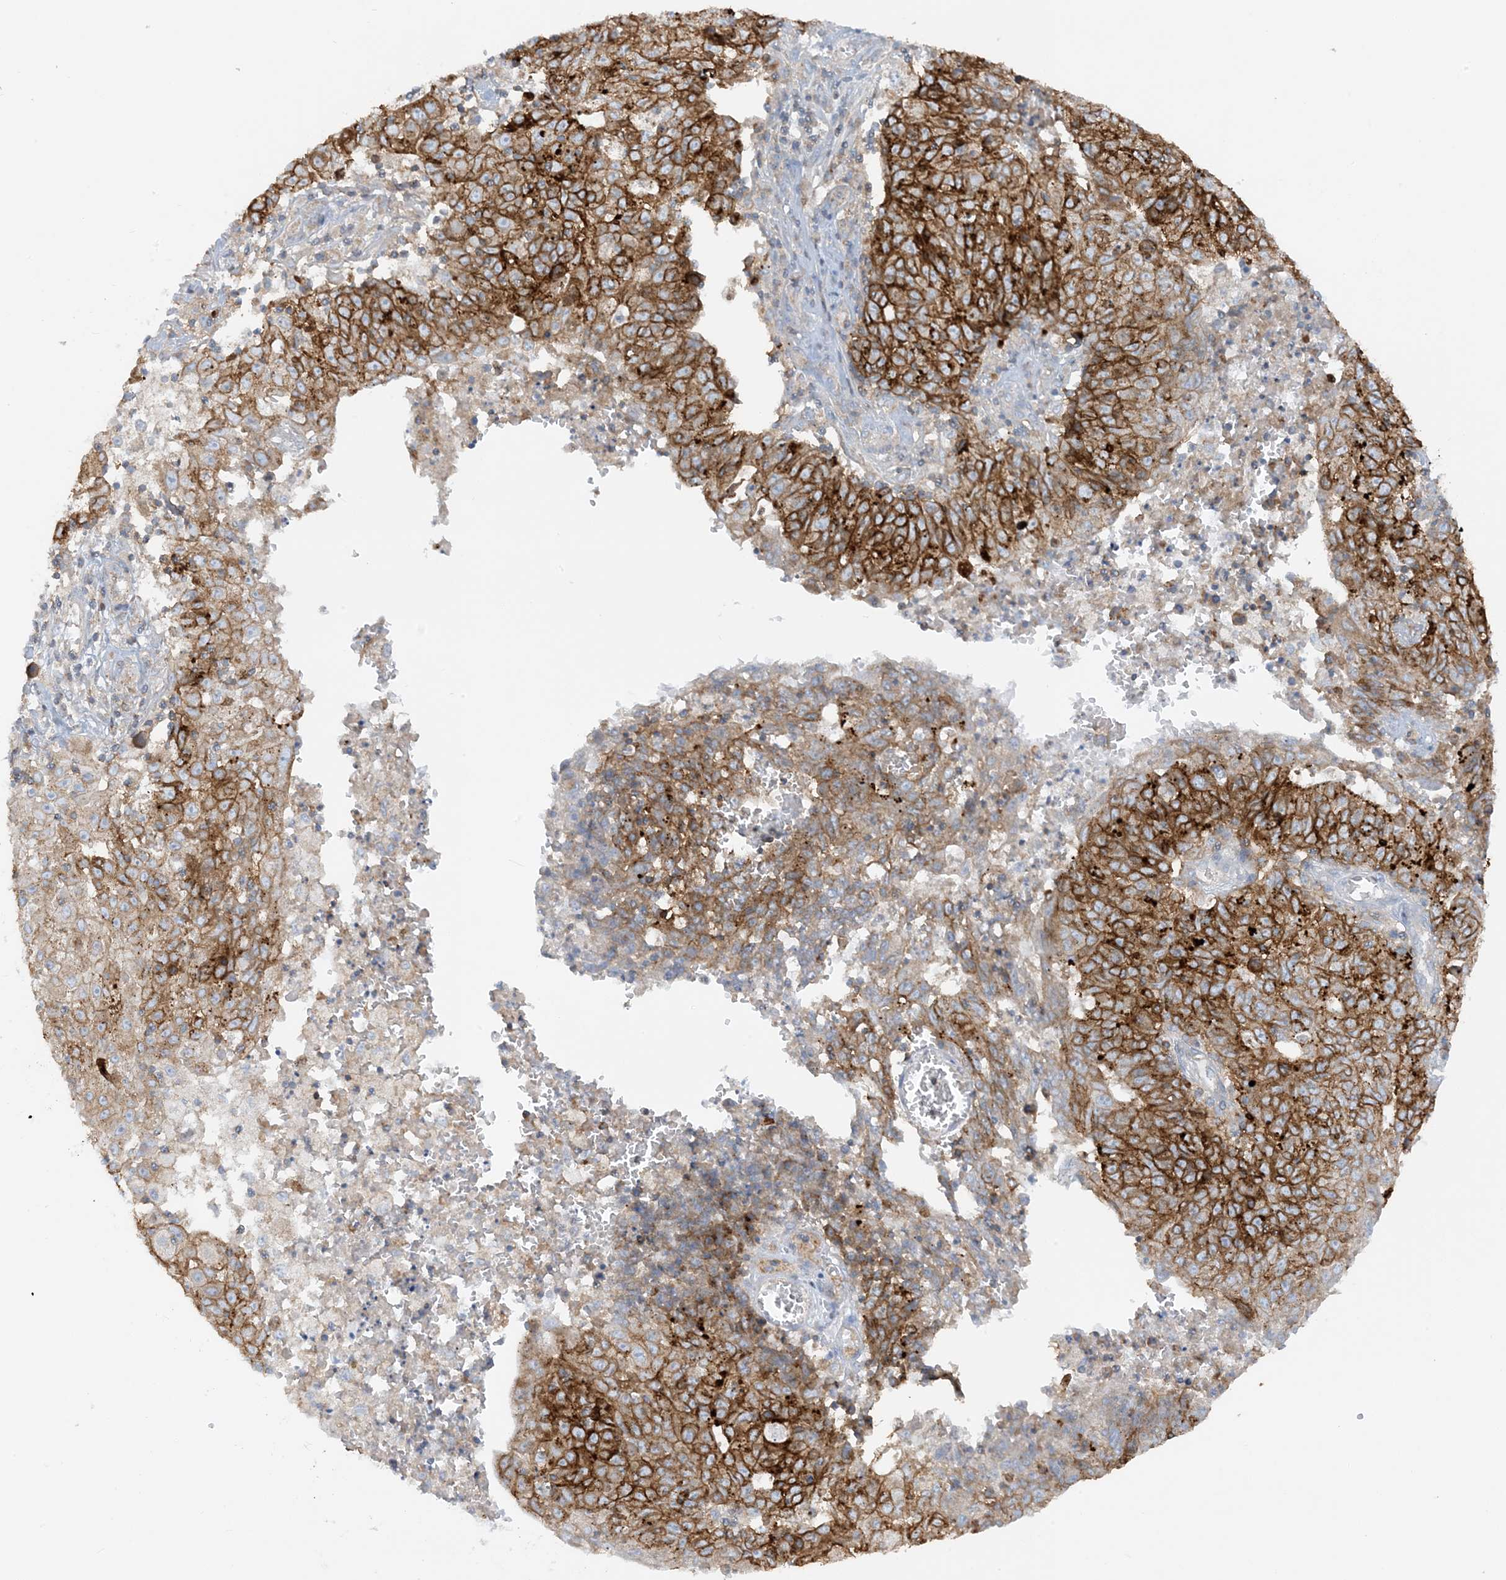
{"staining": {"intensity": "strong", "quantity": ">75%", "location": "cytoplasmic/membranous"}, "tissue": "ovarian cancer", "cell_type": "Tumor cells", "image_type": "cancer", "snomed": [{"axis": "morphology", "description": "Carcinoma, endometroid"}, {"axis": "topography", "description": "Ovary"}], "caption": "The immunohistochemical stain highlights strong cytoplasmic/membranous staining in tumor cells of ovarian endometroid carcinoma tissue. Nuclei are stained in blue.", "gene": "HLA-E", "patient": {"sex": "female", "age": 42}}